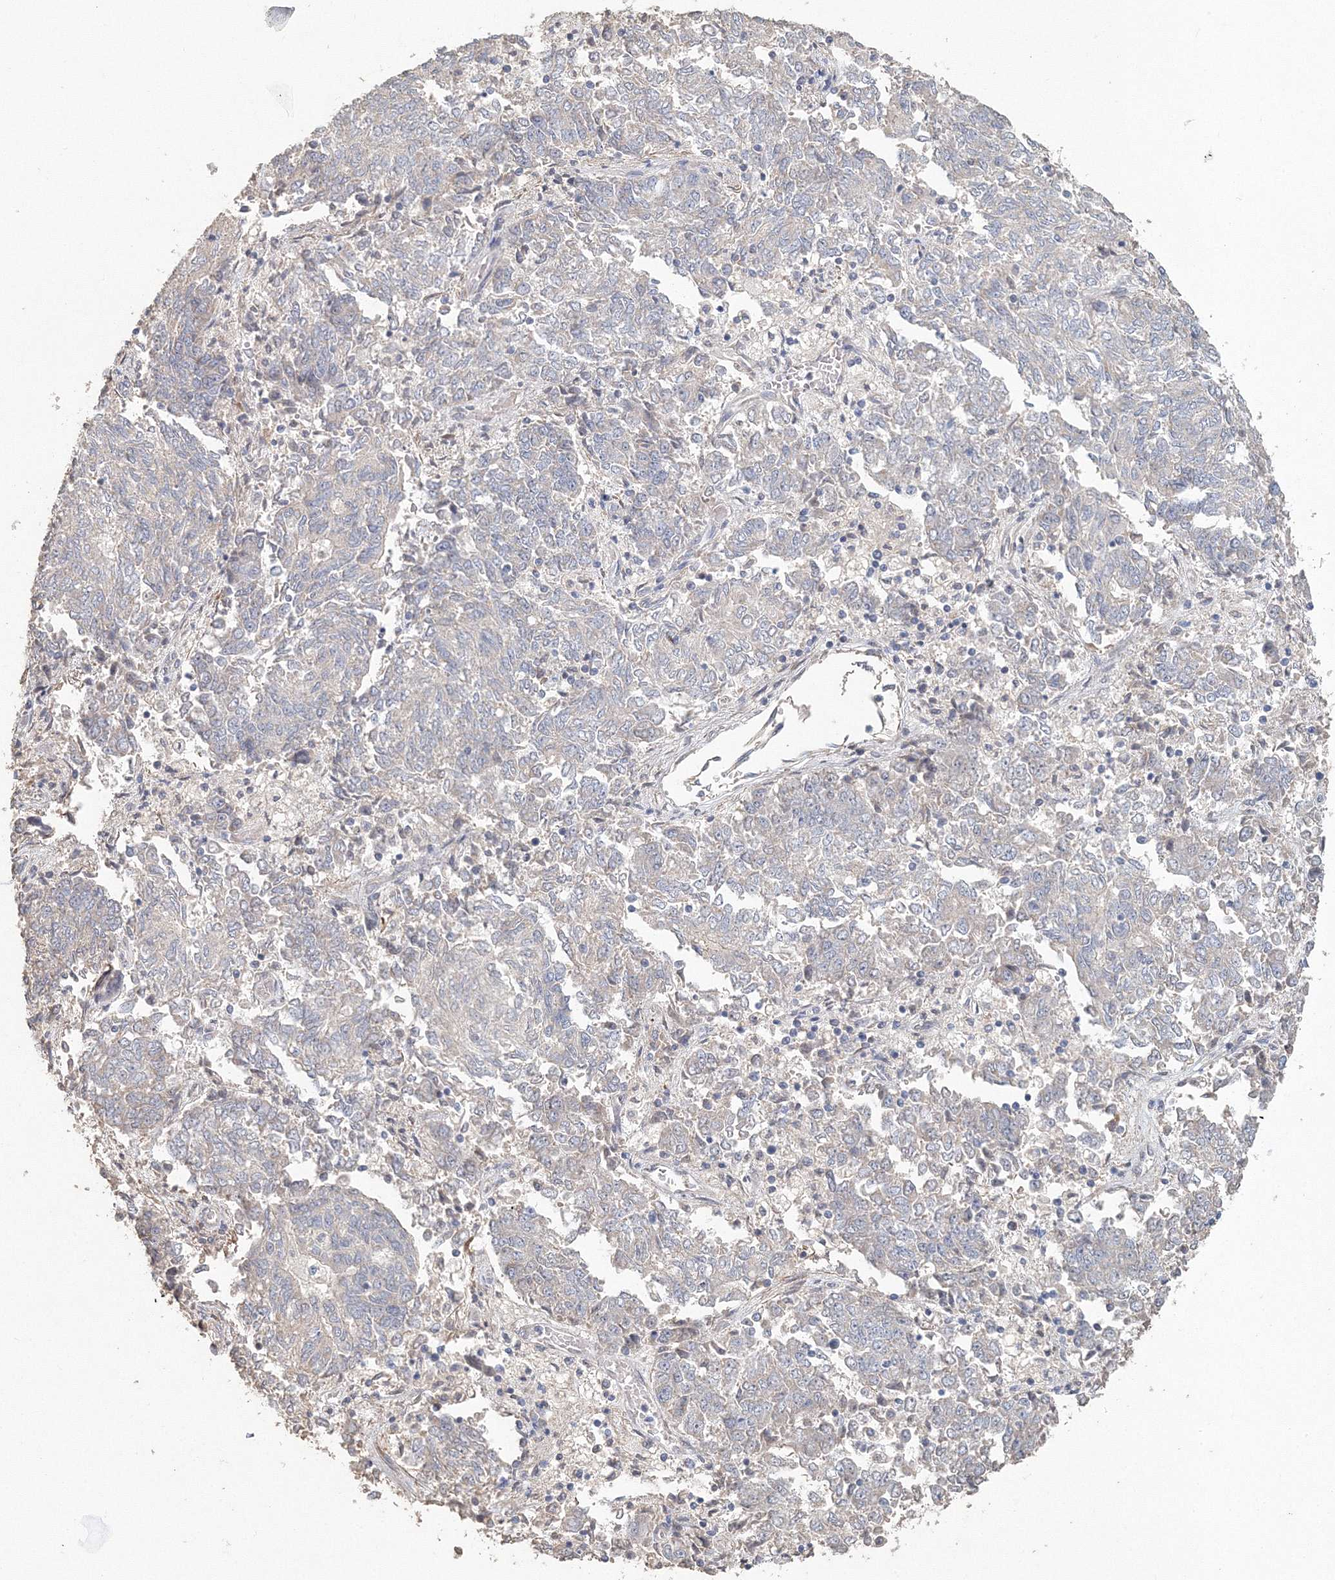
{"staining": {"intensity": "negative", "quantity": "none", "location": "none"}, "tissue": "endometrial cancer", "cell_type": "Tumor cells", "image_type": "cancer", "snomed": [{"axis": "morphology", "description": "Adenocarcinoma, NOS"}, {"axis": "topography", "description": "Endometrium"}], "caption": "Micrograph shows no significant protein expression in tumor cells of endometrial cancer.", "gene": "NALF2", "patient": {"sex": "female", "age": 80}}